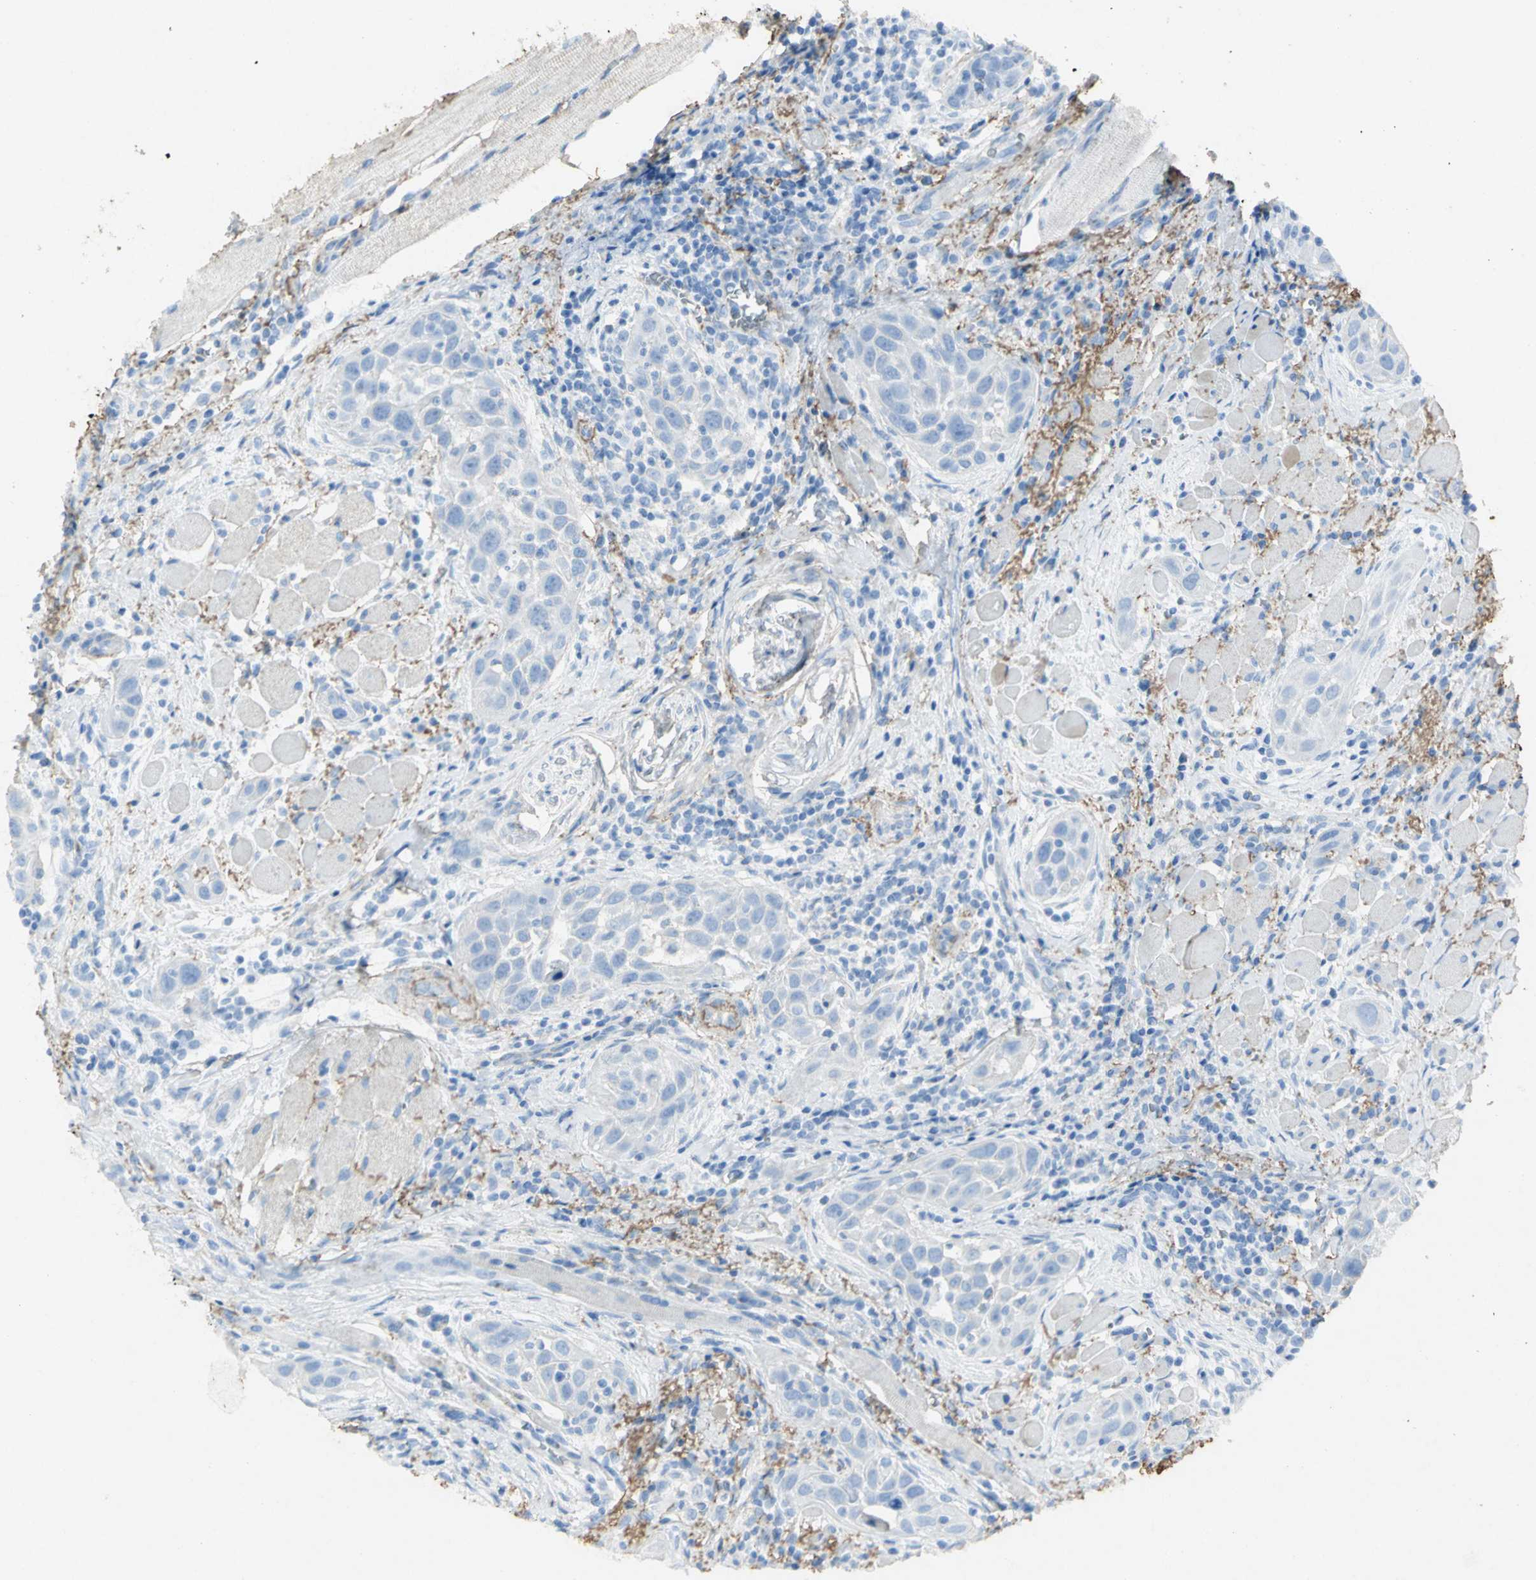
{"staining": {"intensity": "negative", "quantity": "none", "location": "none"}, "tissue": "head and neck cancer", "cell_type": "Tumor cells", "image_type": "cancer", "snomed": [{"axis": "morphology", "description": "Squamous cell carcinoma, NOS"}, {"axis": "topography", "description": "Oral tissue"}, {"axis": "topography", "description": "Head-Neck"}], "caption": "DAB immunohistochemical staining of squamous cell carcinoma (head and neck) demonstrates no significant staining in tumor cells.", "gene": "ASB9", "patient": {"sex": "female", "age": 50}}